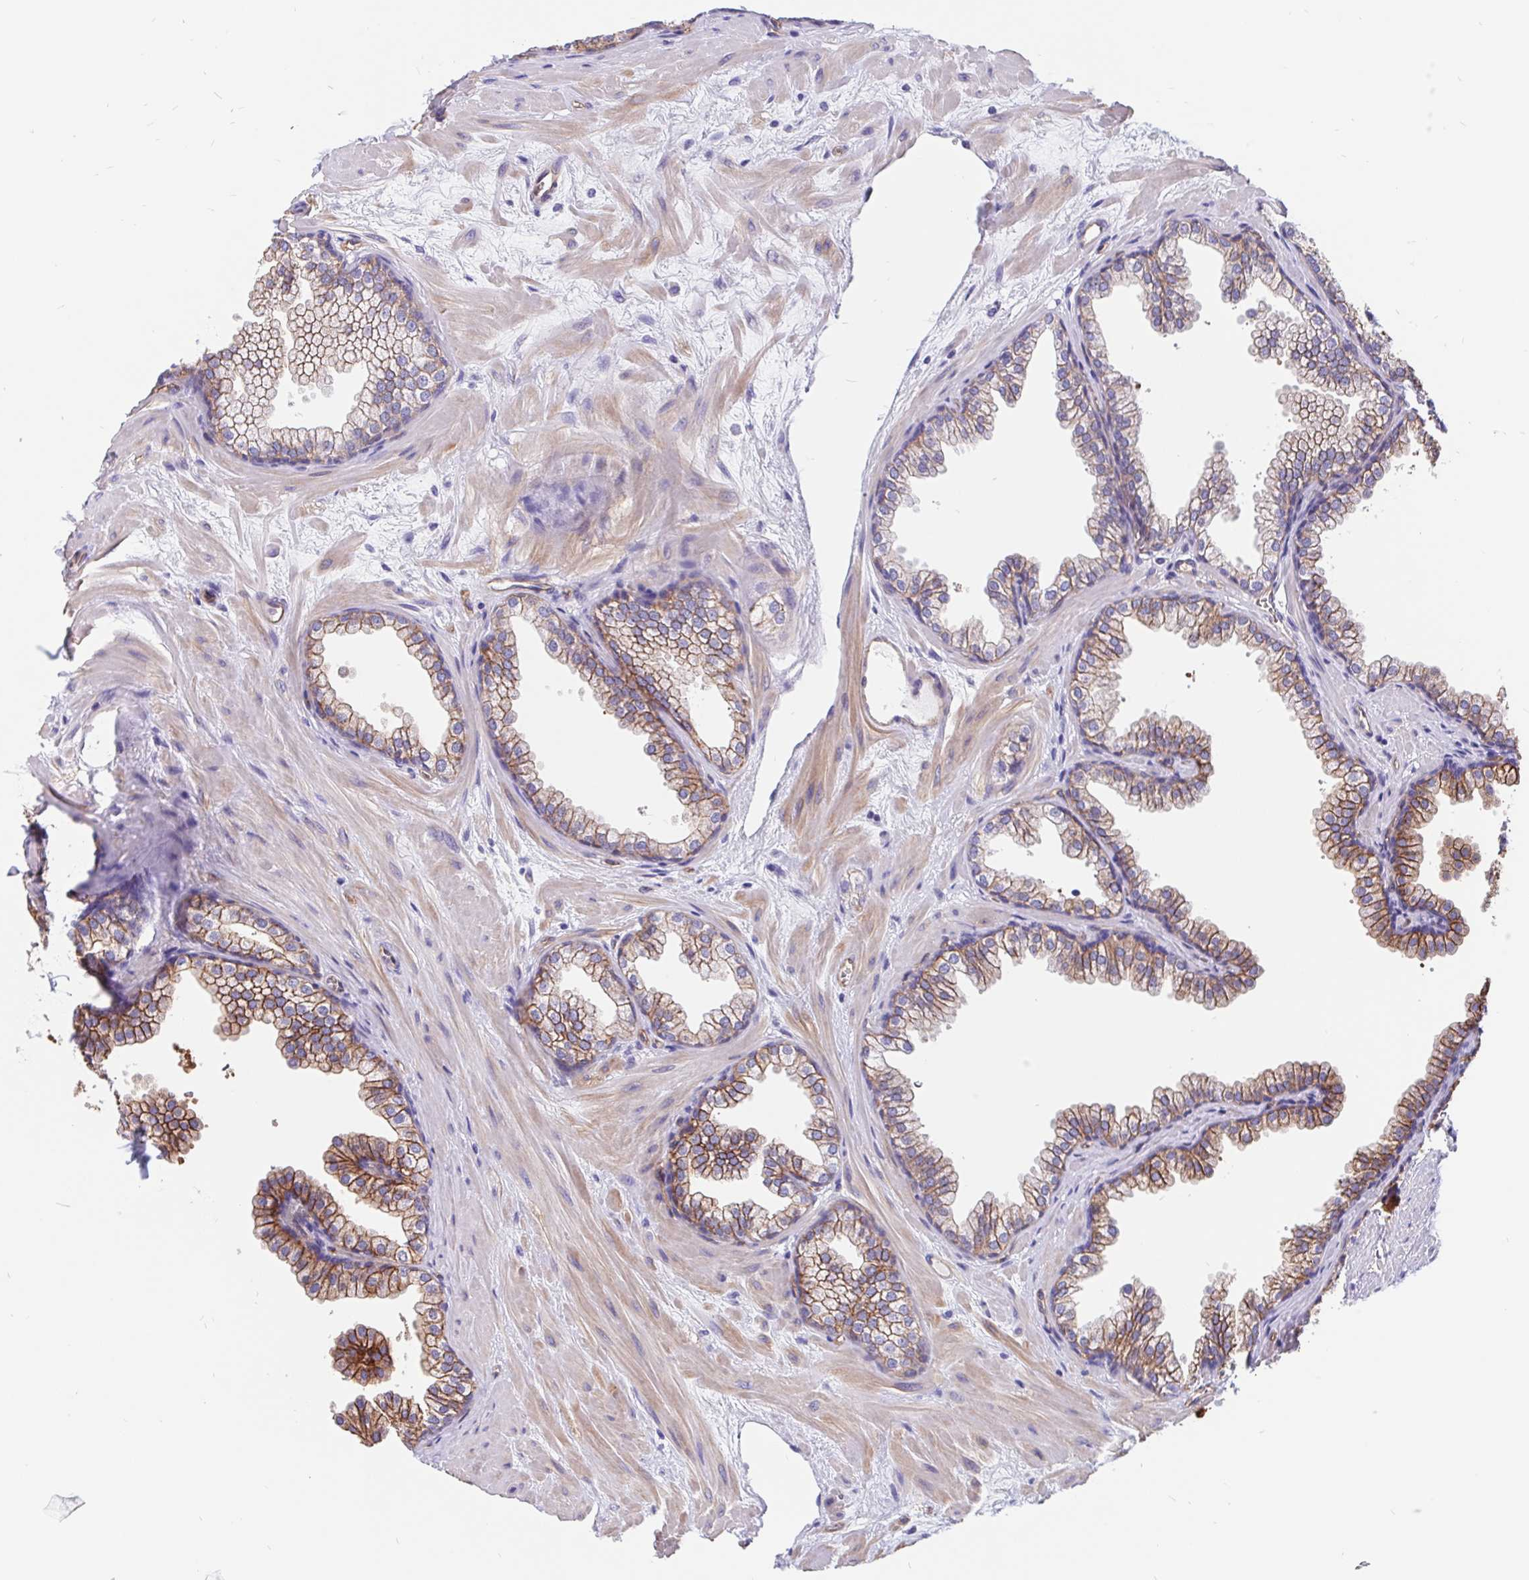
{"staining": {"intensity": "moderate", "quantity": "25%-75%", "location": "cytoplasmic/membranous"}, "tissue": "prostate", "cell_type": "Glandular cells", "image_type": "normal", "snomed": [{"axis": "morphology", "description": "Normal tissue, NOS"}, {"axis": "topography", "description": "Prostate"}], "caption": "Moderate cytoplasmic/membranous expression for a protein is appreciated in about 25%-75% of glandular cells of benign prostate using immunohistochemistry (IHC).", "gene": "LIMCH1", "patient": {"sex": "male", "age": 37}}